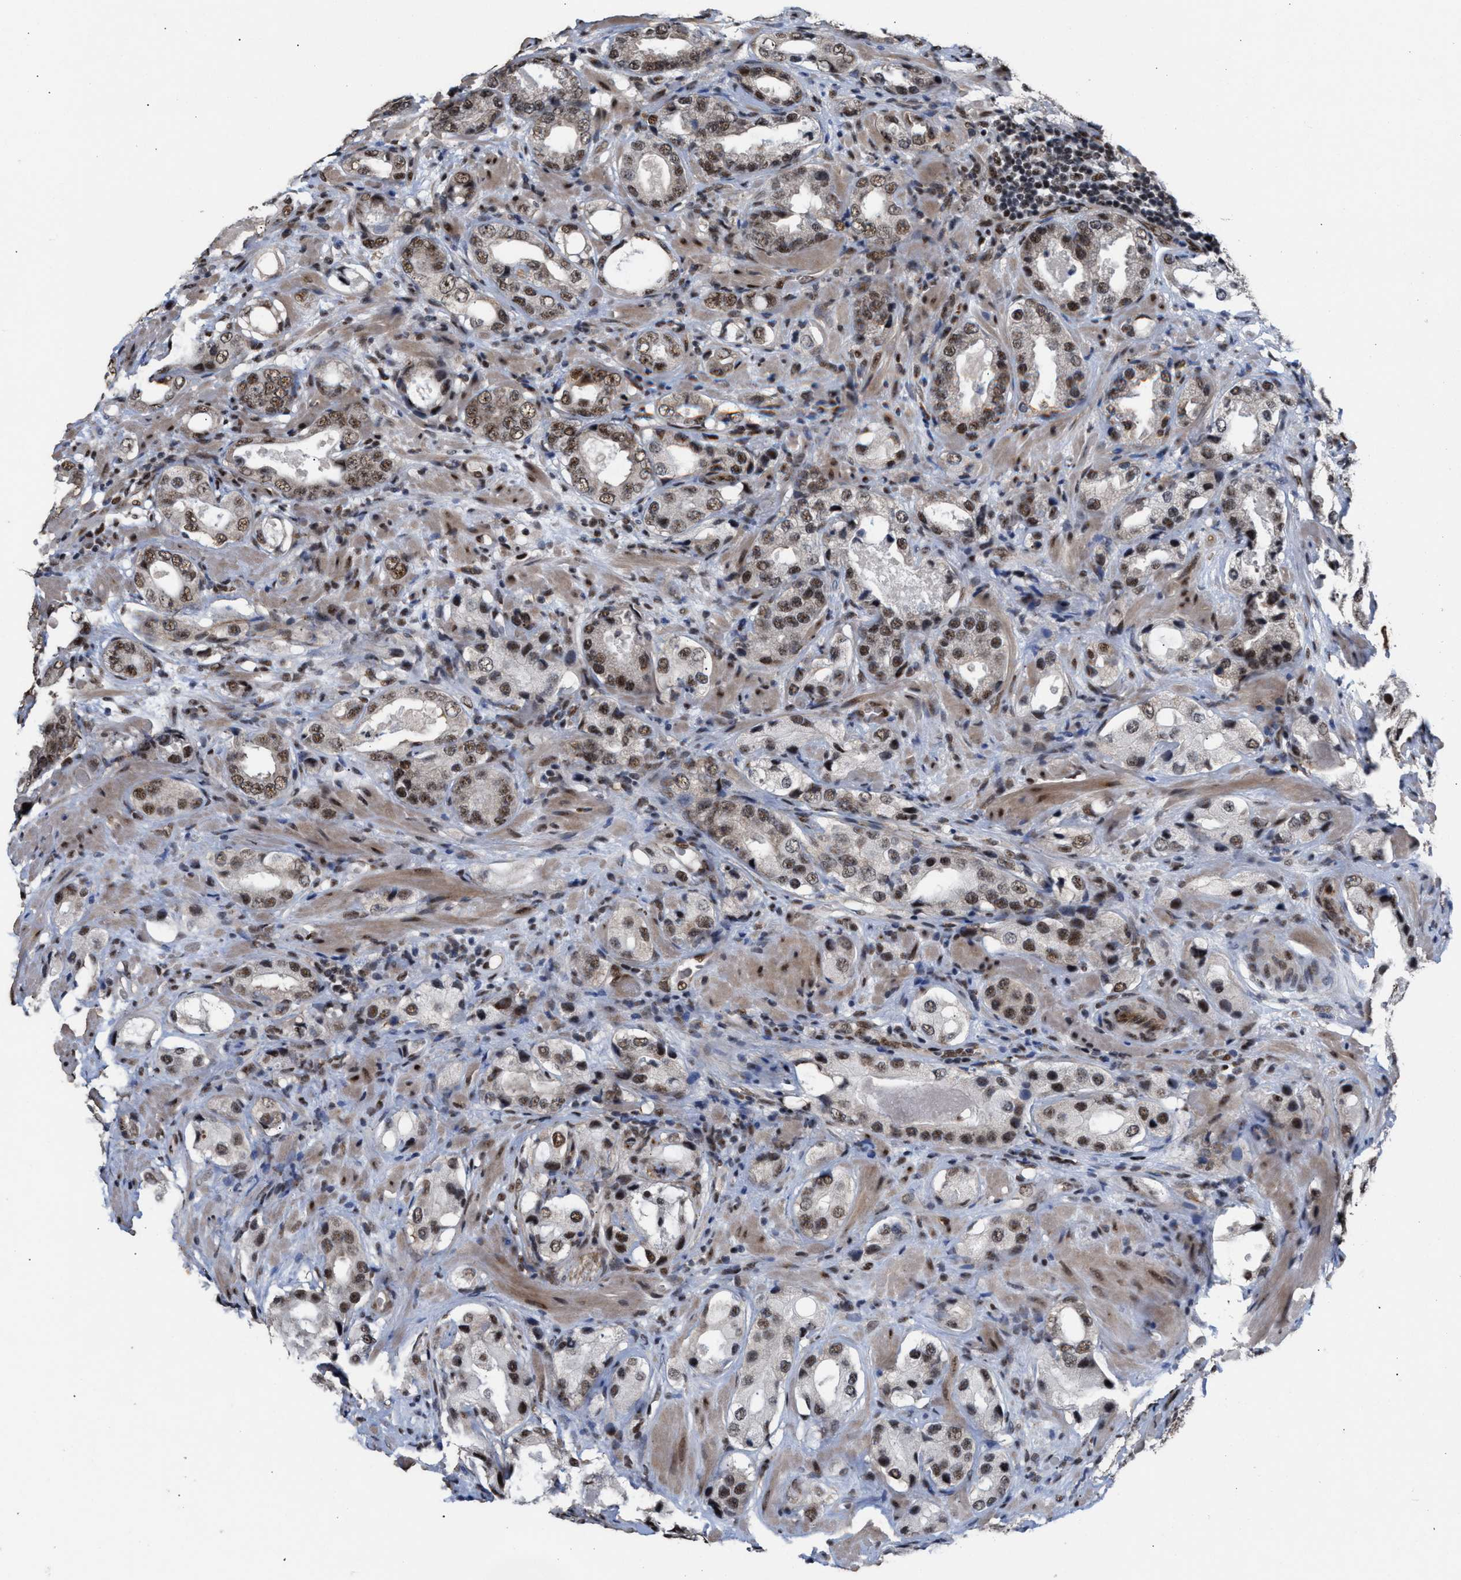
{"staining": {"intensity": "strong", "quantity": ">75%", "location": "nuclear"}, "tissue": "prostate cancer", "cell_type": "Tumor cells", "image_type": "cancer", "snomed": [{"axis": "morphology", "description": "Adenocarcinoma, High grade"}, {"axis": "topography", "description": "Prostate"}], "caption": "DAB (3,3'-diaminobenzidine) immunohistochemical staining of prostate cancer shows strong nuclear protein positivity in approximately >75% of tumor cells.", "gene": "EIF4A3", "patient": {"sex": "male", "age": 63}}